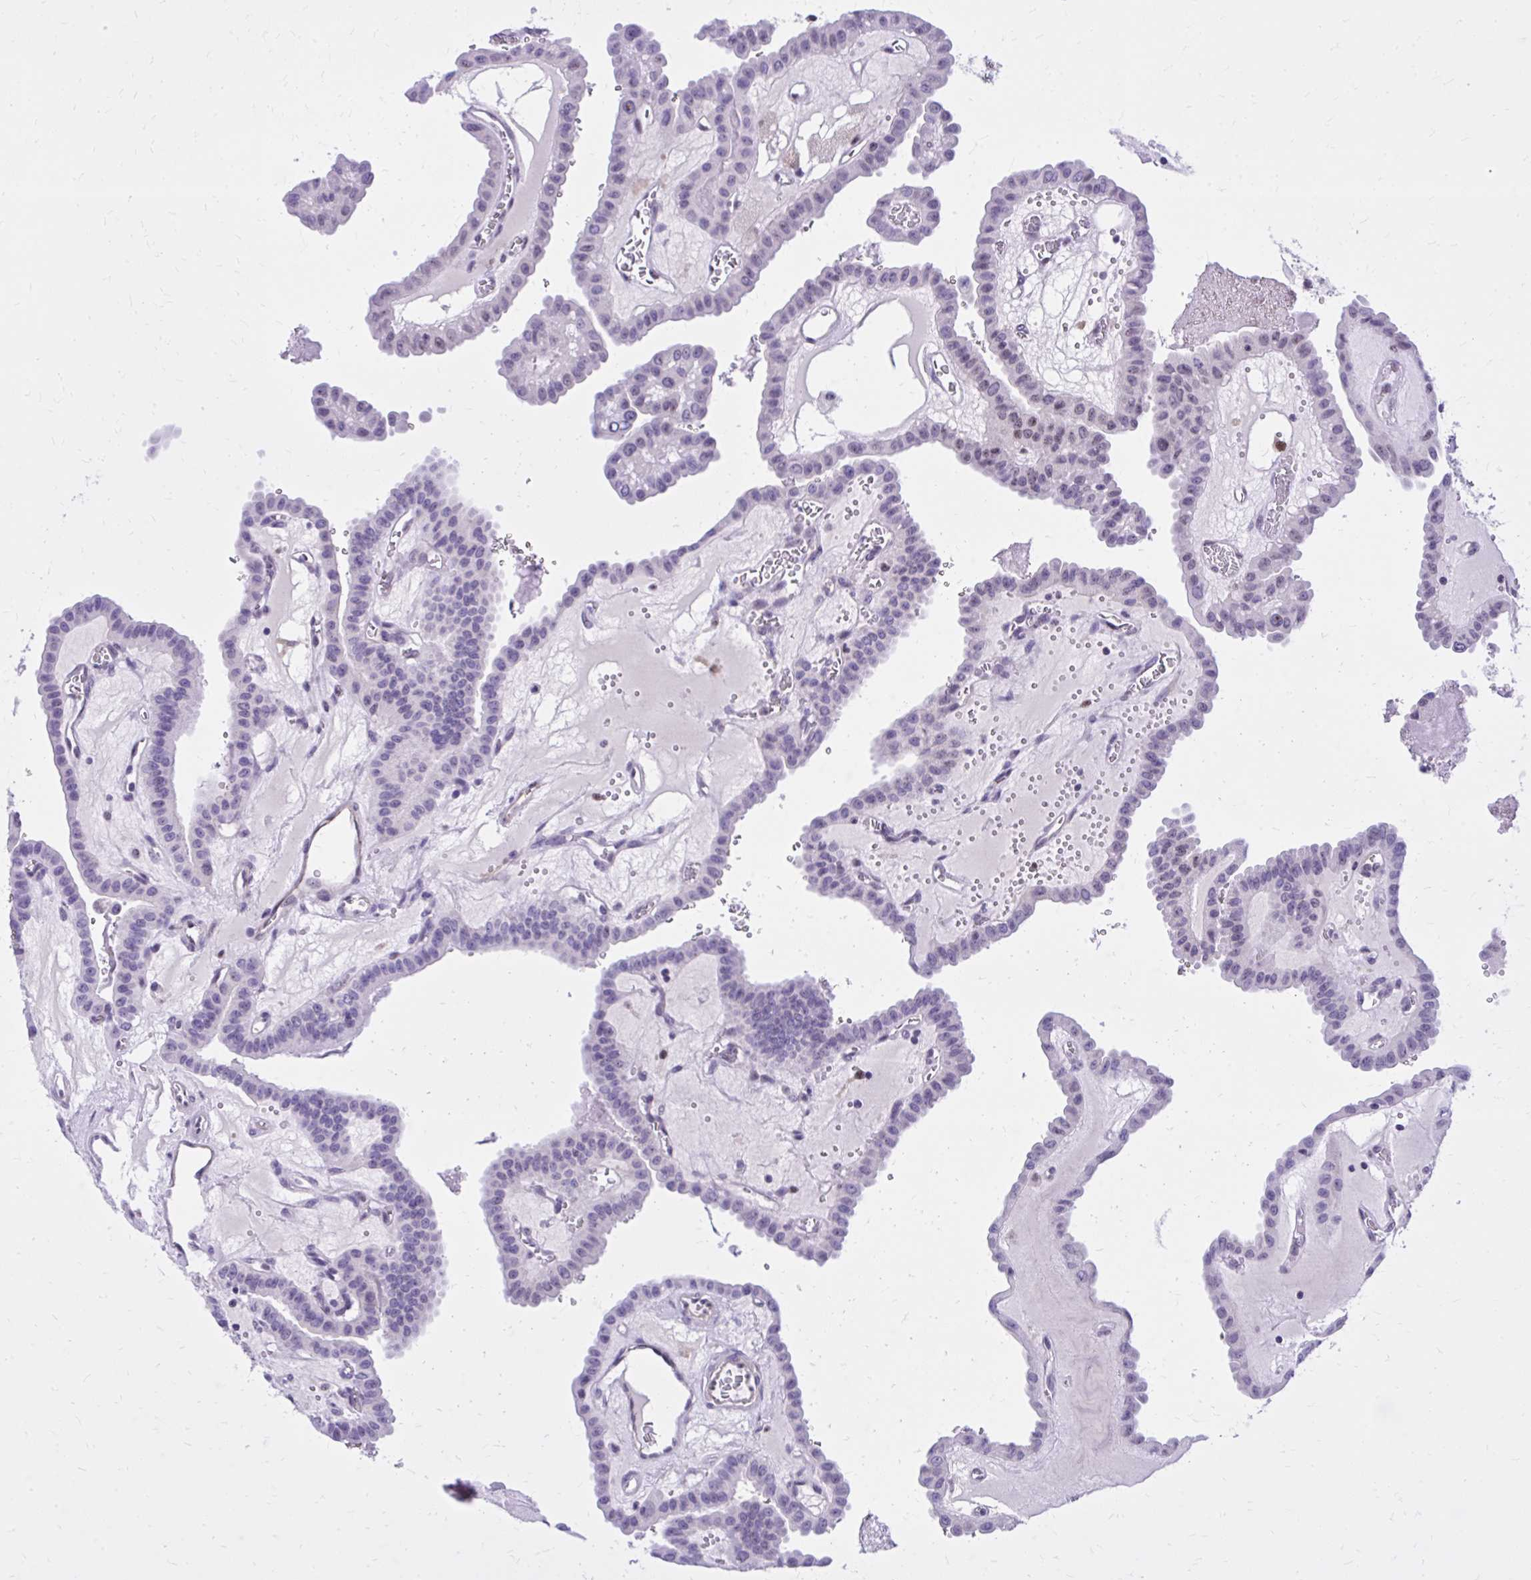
{"staining": {"intensity": "negative", "quantity": "none", "location": "none"}, "tissue": "thyroid cancer", "cell_type": "Tumor cells", "image_type": "cancer", "snomed": [{"axis": "morphology", "description": "Papillary adenocarcinoma, NOS"}, {"axis": "topography", "description": "Thyroid gland"}], "caption": "DAB immunohistochemical staining of thyroid papillary adenocarcinoma demonstrates no significant staining in tumor cells.", "gene": "RASL11B", "patient": {"sex": "male", "age": 87}}